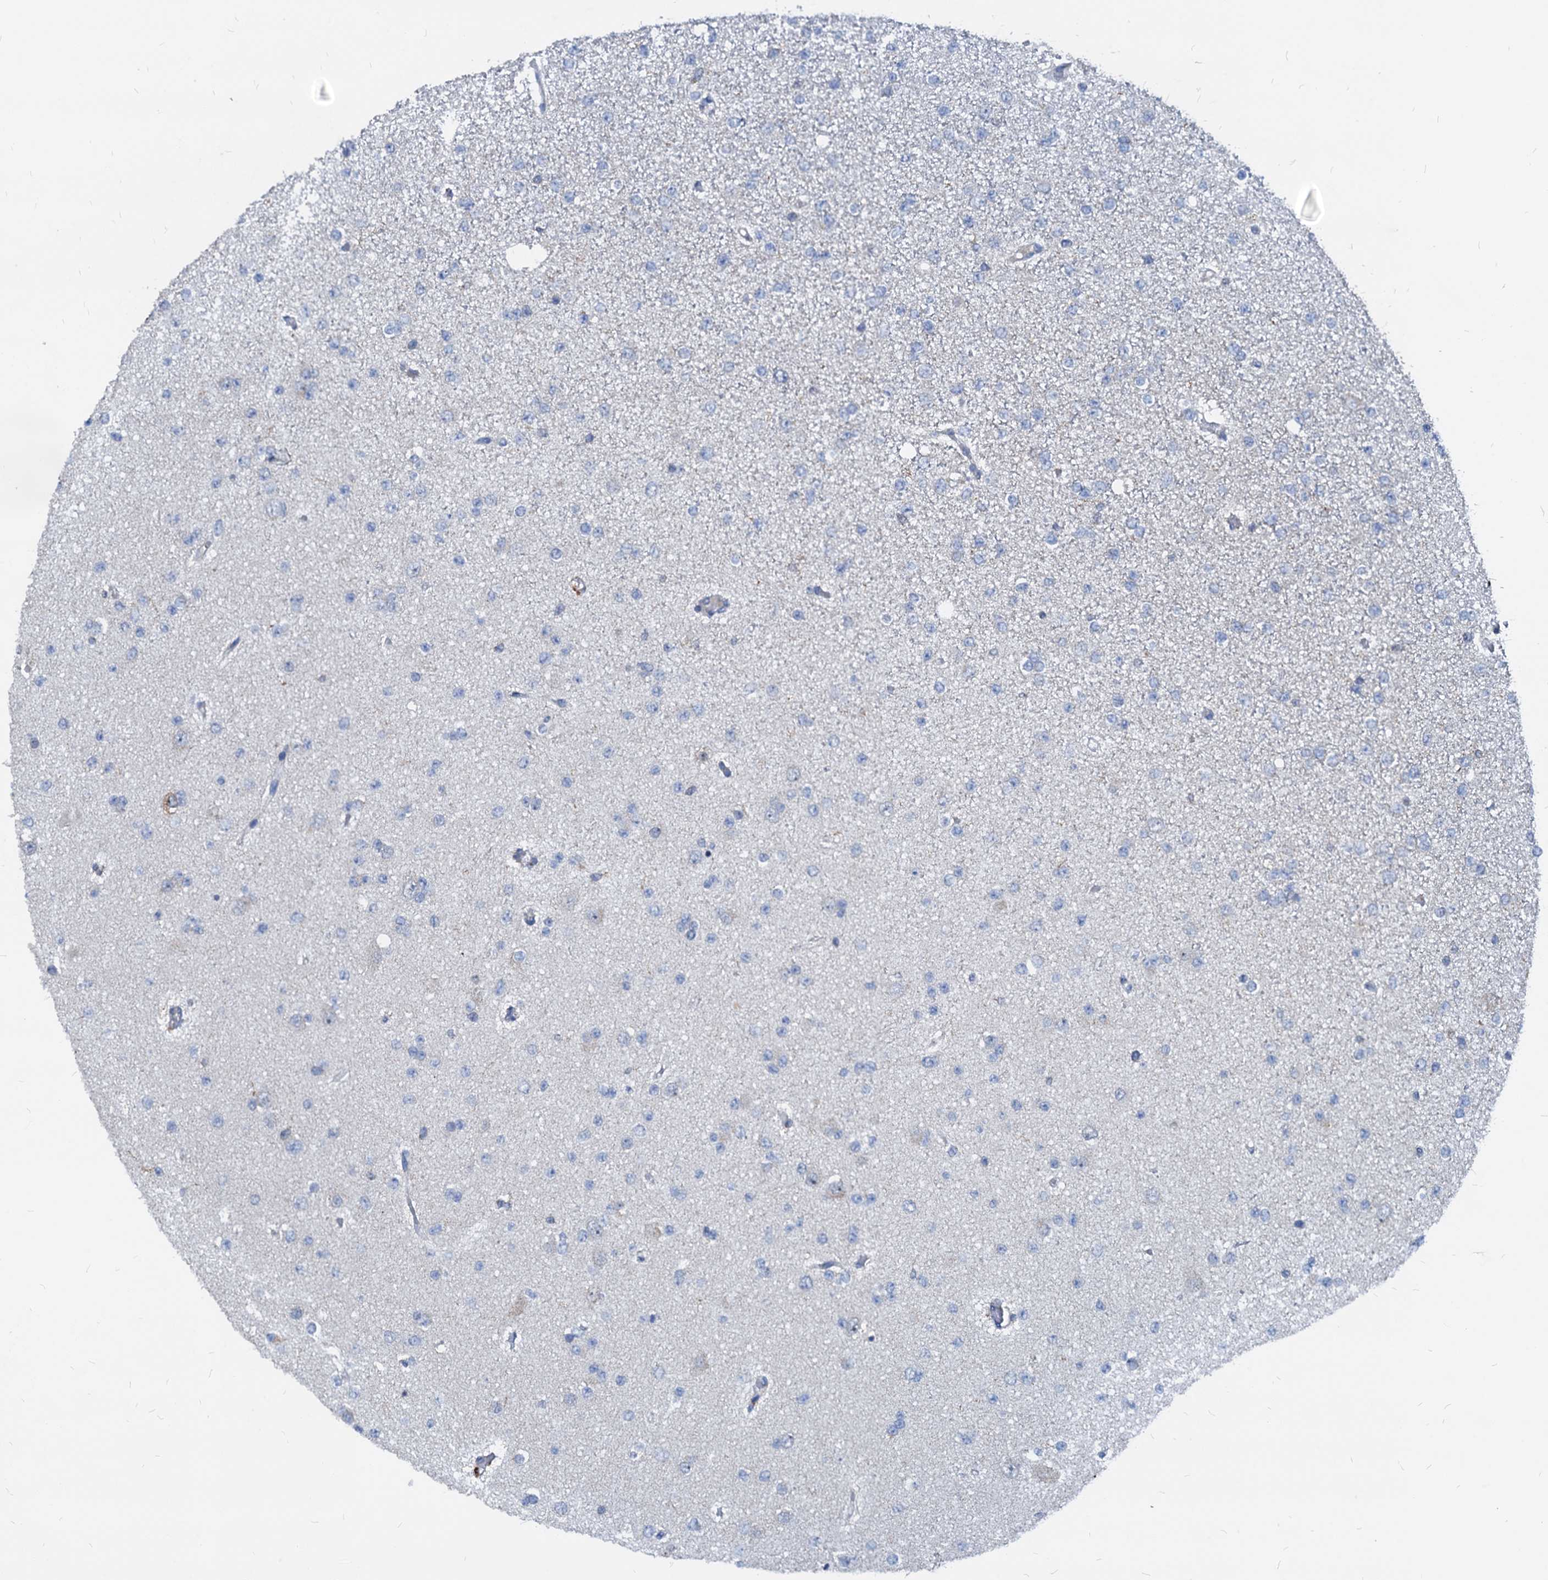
{"staining": {"intensity": "negative", "quantity": "none", "location": "none"}, "tissue": "glioma", "cell_type": "Tumor cells", "image_type": "cancer", "snomed": [{"axis": "morphology", "description": "Glioma, malignant, Low grade"}, {"axis": "topography", "description": "Brain"}], "caption": "IHC image of neoplastic tissue: human low-grade glioma (malignant) stained with DAB displays no significant protein expression in tumor cells. The staining was performed using DAB to visualize the protein expression in brown, while the nuclei were stained in blue with hematoxylin (Magnification: 20x).", "gene": "LCP2", "patient": {"sex": "female", "age": 22}}